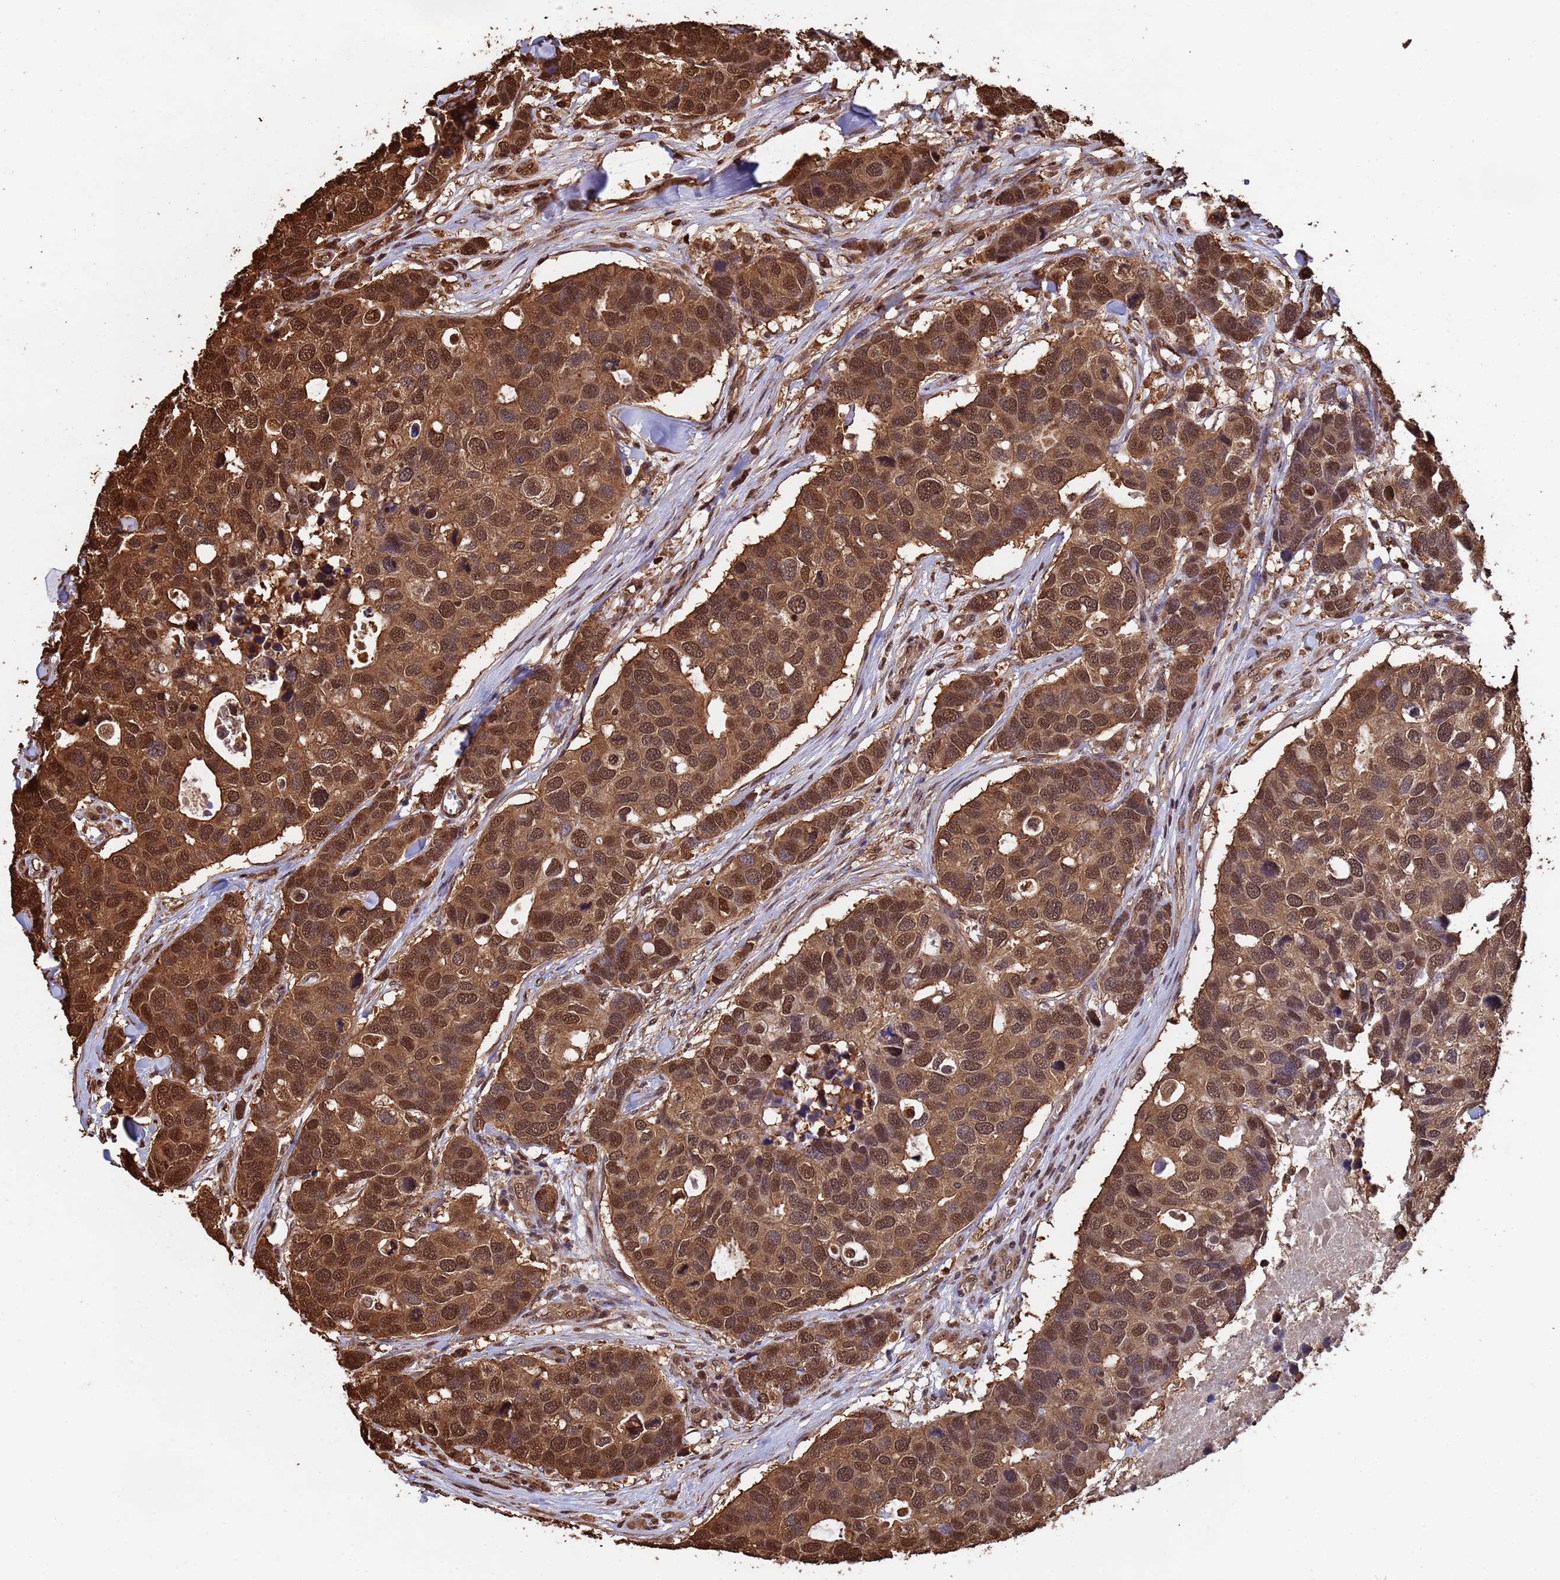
{"staining": {"intensity": "strong", "quantity": ">75%", "location": "cytoplasmic/membranous,nuclear"}, "tissue": "breast cancer", "cell_type": "Tumor cells", "image_type": "cancer", "snomed": [{"axis": "morphology", "description": "Duct carcinoma"}, {"axis": "topography", "description": "Breast"}], "caption": "Immunohistochemistry image of neoplastic tissue: intraductal carcinoma (breast) stained using immunohistochemistry exhibits high levels of strong protein expression localized specifically in the cytoplasmic/membranous and nuclear of tumor cells, appearing as a cytoplasmic/membranous and nuclear brown color.", "gene": "SUMO4", "patient": {"sex": "female", "age": 83}}